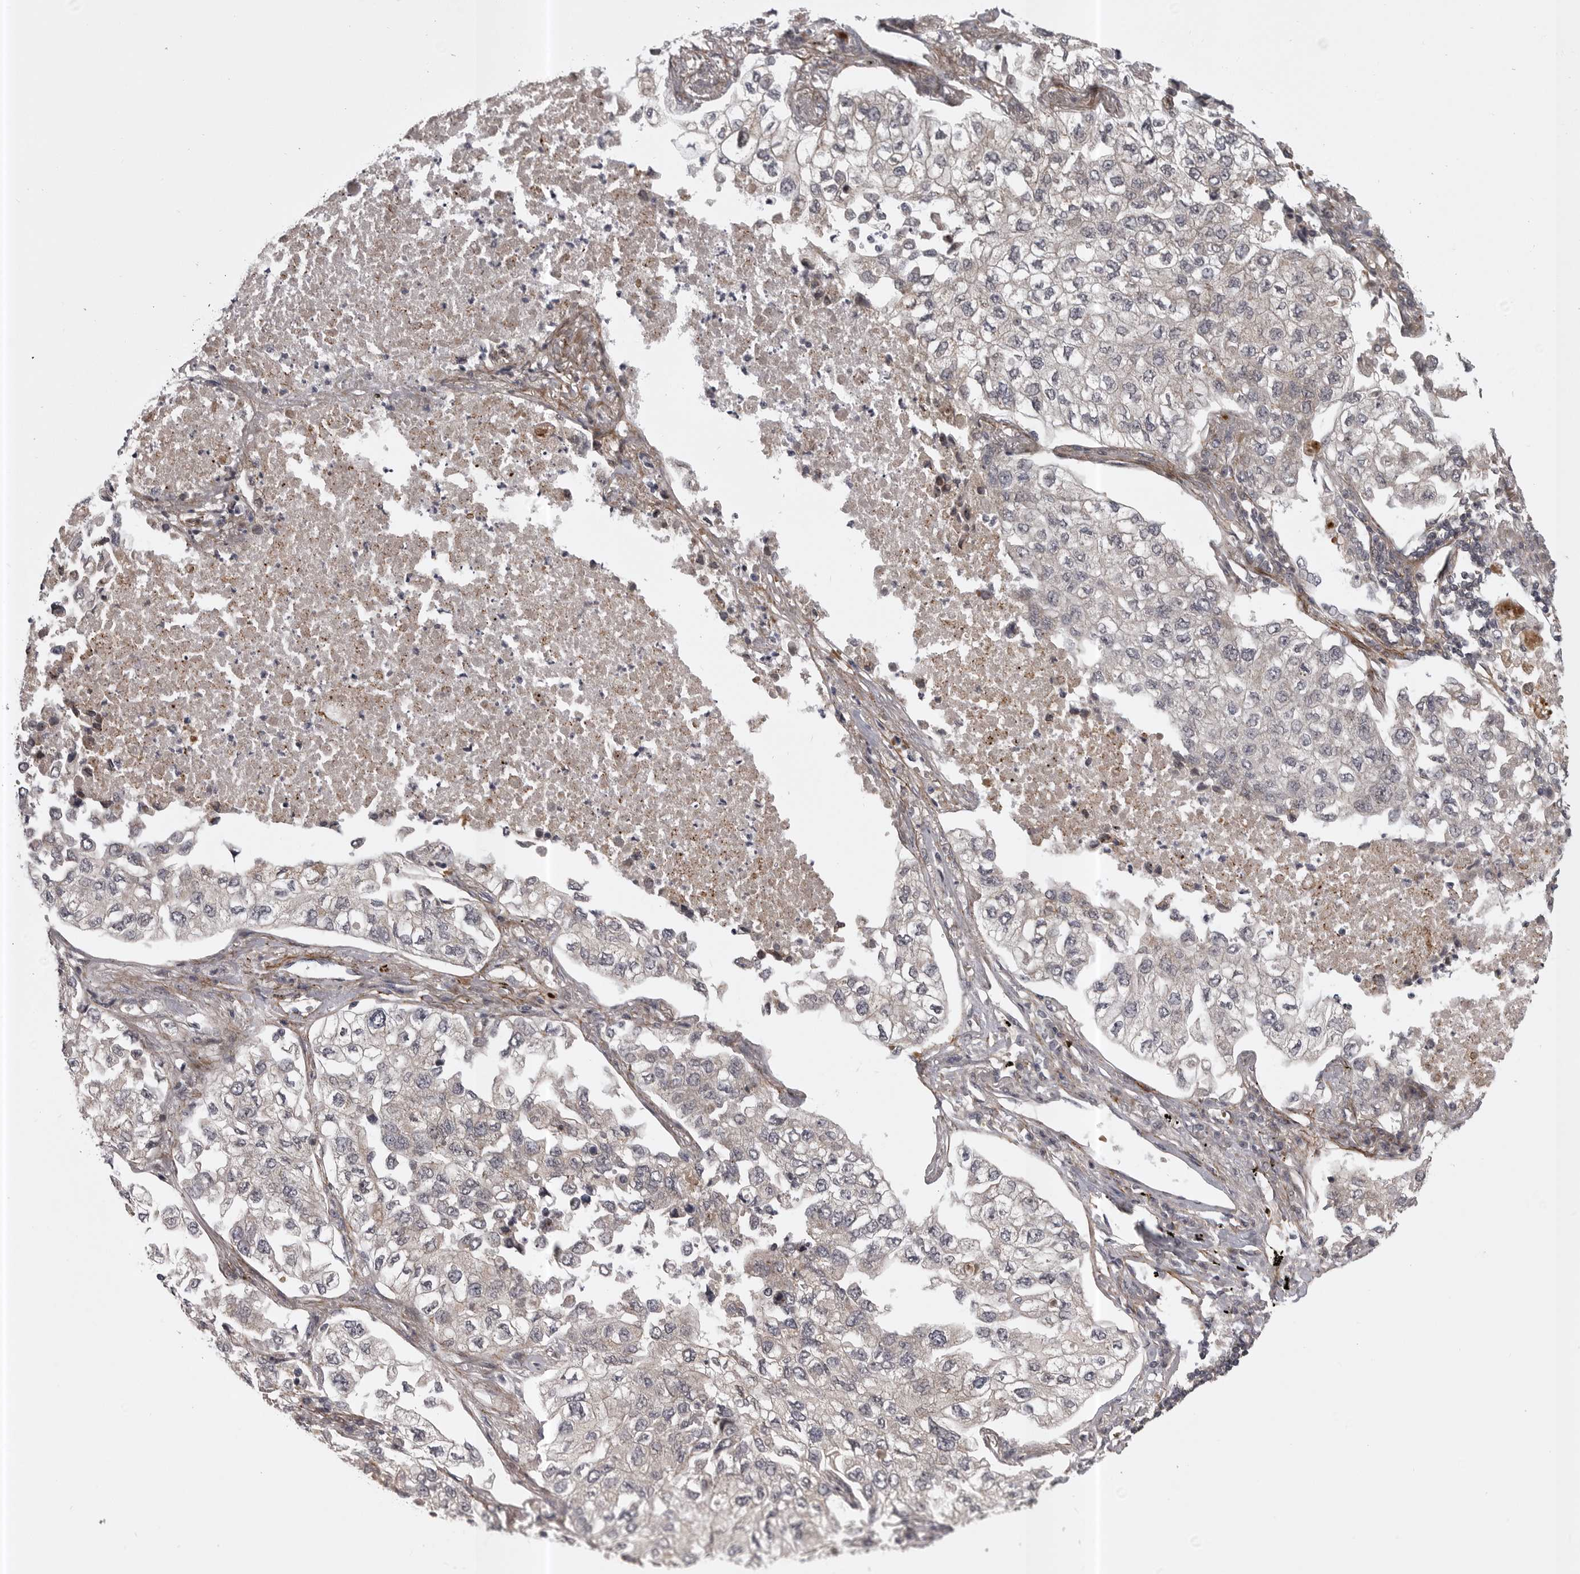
{"staining": {"intensity": "weak", "quantity": "<25%", "location": "cytoplasmic/membranous,nuclear"}, "tissue": "lung cancer", "cell_type": "Tumor cells", "image_type": "cancer", "snomed": [{"axis": "morphology", "description": "Adenocarcinoma, NOS"}, {"axis": "topography", "description": "Lung"}], "caption": "An image of lung cancer stained for a protein demonstrates no brown staining in tumor cells.", "gene": "SNX16", "patient": {"sex": "male", "age": 63}}